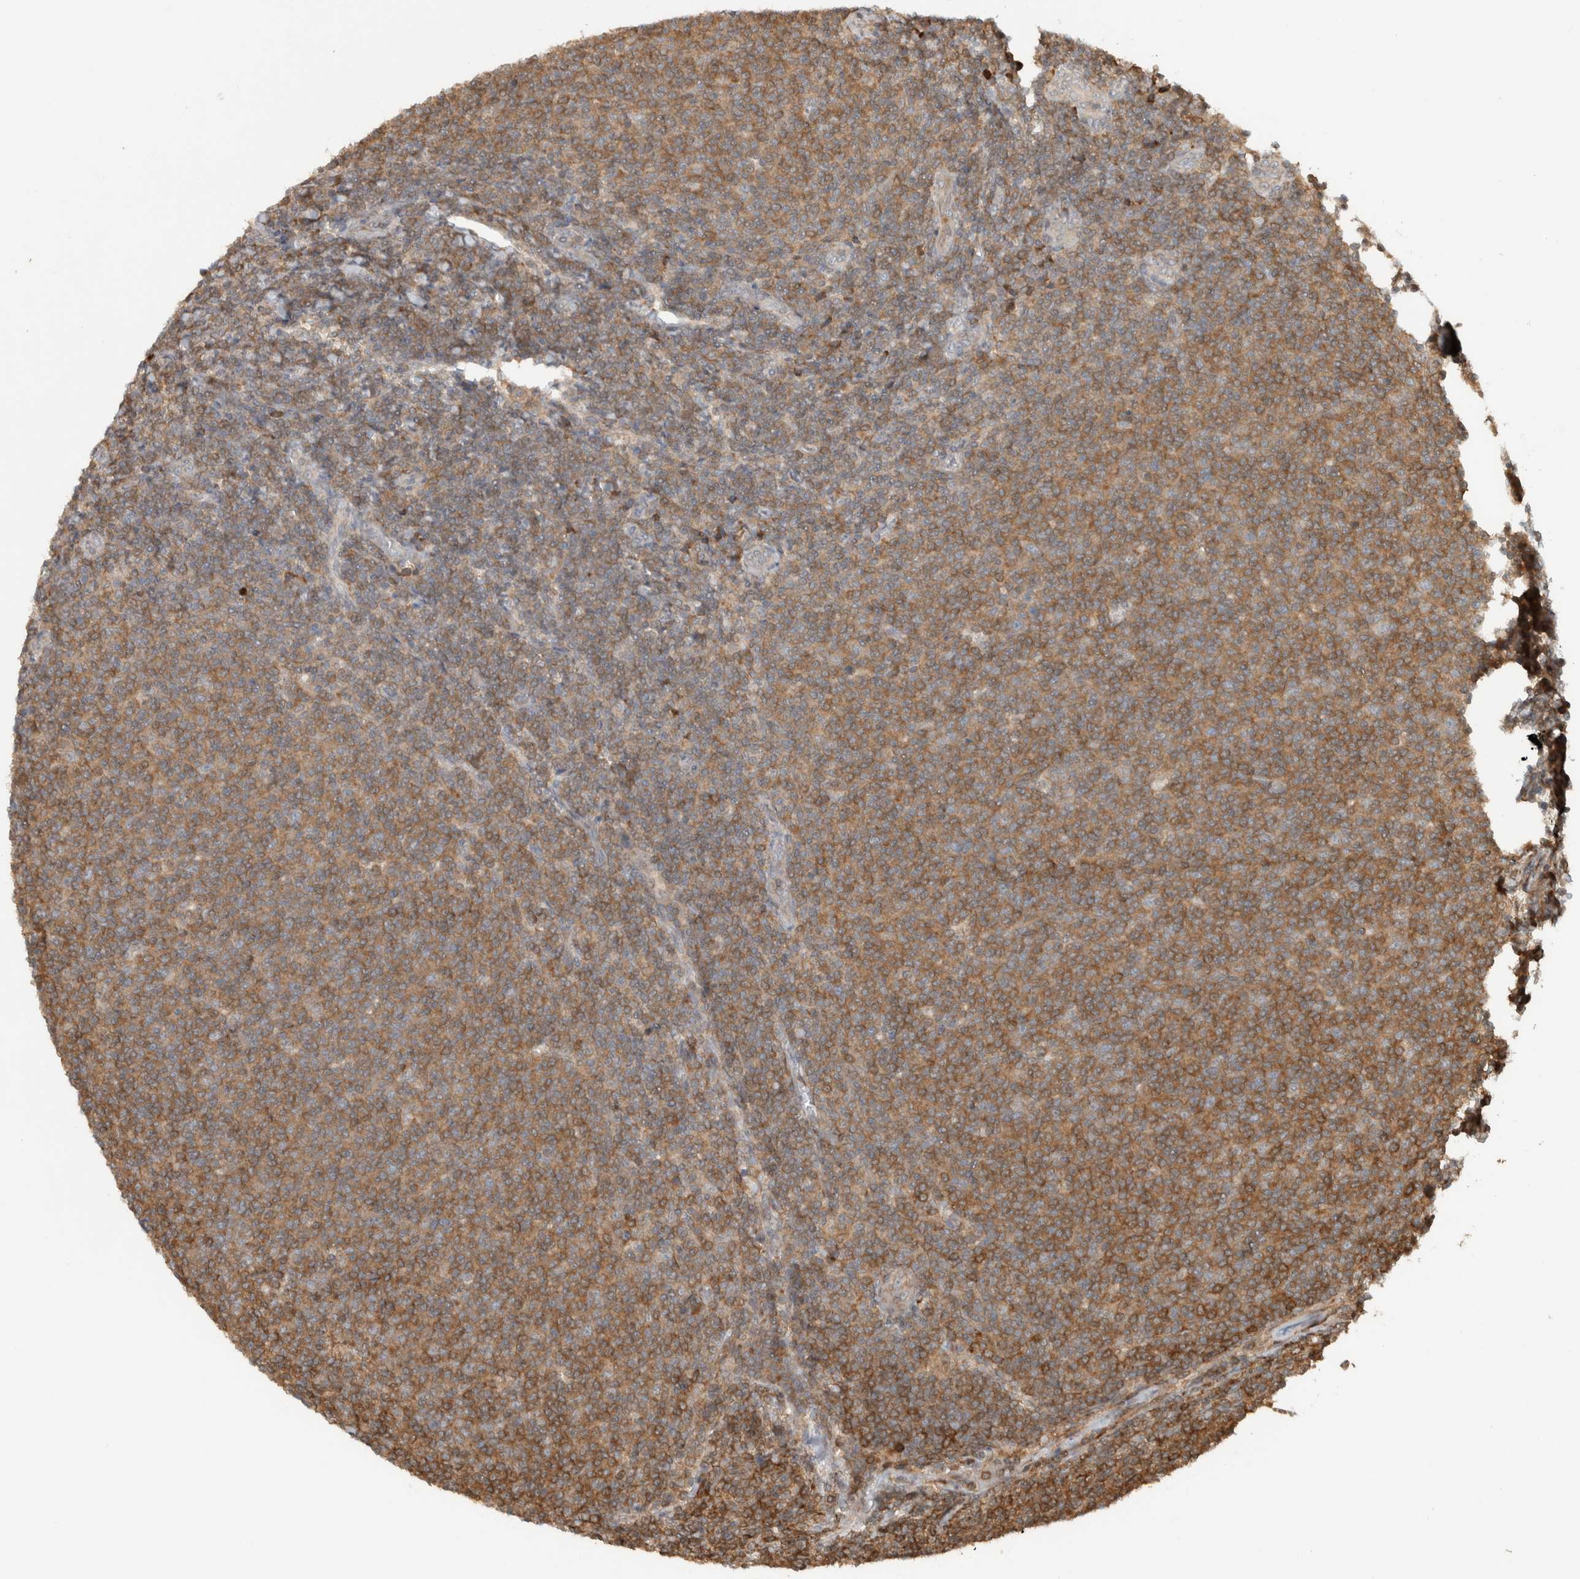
{"staining": {"intensity": "moderate", "quantity": ">75%", "location": "cytoplasmic/membranous"}, "tissue": "lymphoma", "cell_type": "Tumor cells", "image_type": "cancer", "snomed": [{"axis": "morphology", "description": "Malignant lymphoma, non-Hodgkin's type, Low grade"}, {"axis": "topography", "description": "Lymph node"}], "caption": "Protein staining displays moderate cytoplasmic/membranous staining in approximately >75% of tumor cells in lymphoma. (Stains: DAB in brown, nuclei in blue, Microscopy: brightfield microscopy at high magnification).", "gene": "CNTROB", "patient": {"sex": "male", "age": 66}}